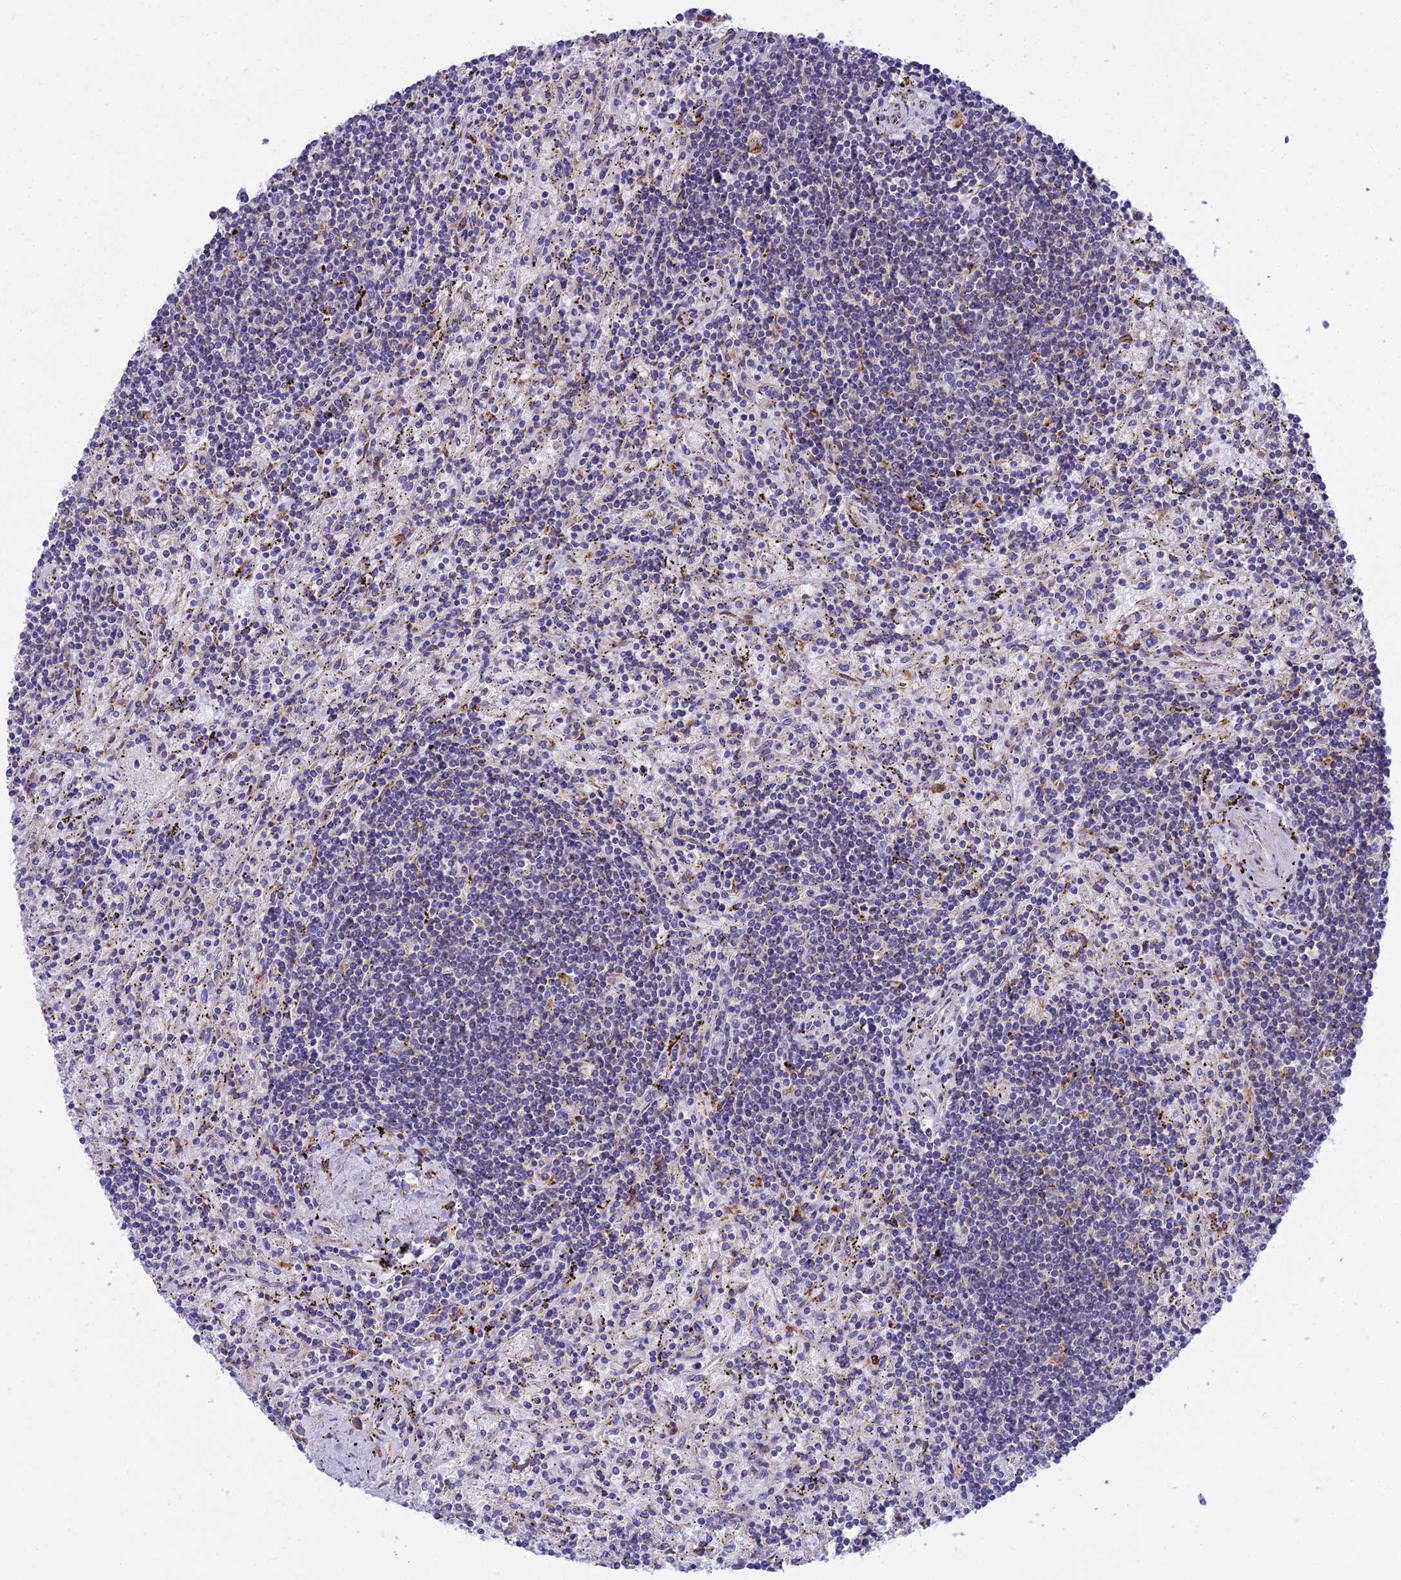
{"staining": {"intensity": "negative", "quantity": "none", "location": "none"}, "tissue": "lymphoma", "cell_type": "Tumor cells", "image_type": "cancer", "snomed": [{"axis": "morphology", "description": "Malignant lymphoma, non-Hodgkin's type, Low grade"}, {"axis": "topography", "description": "Spleen"}], "caption": "This is an immunohistochemistry photomicrograph of human malignant lymphoma, non-Hodgkin's type (low-grade). There is no positivity in tumor cells.", "gene": "CLCN7", "patient": {"sex": "male", "age": 76}}